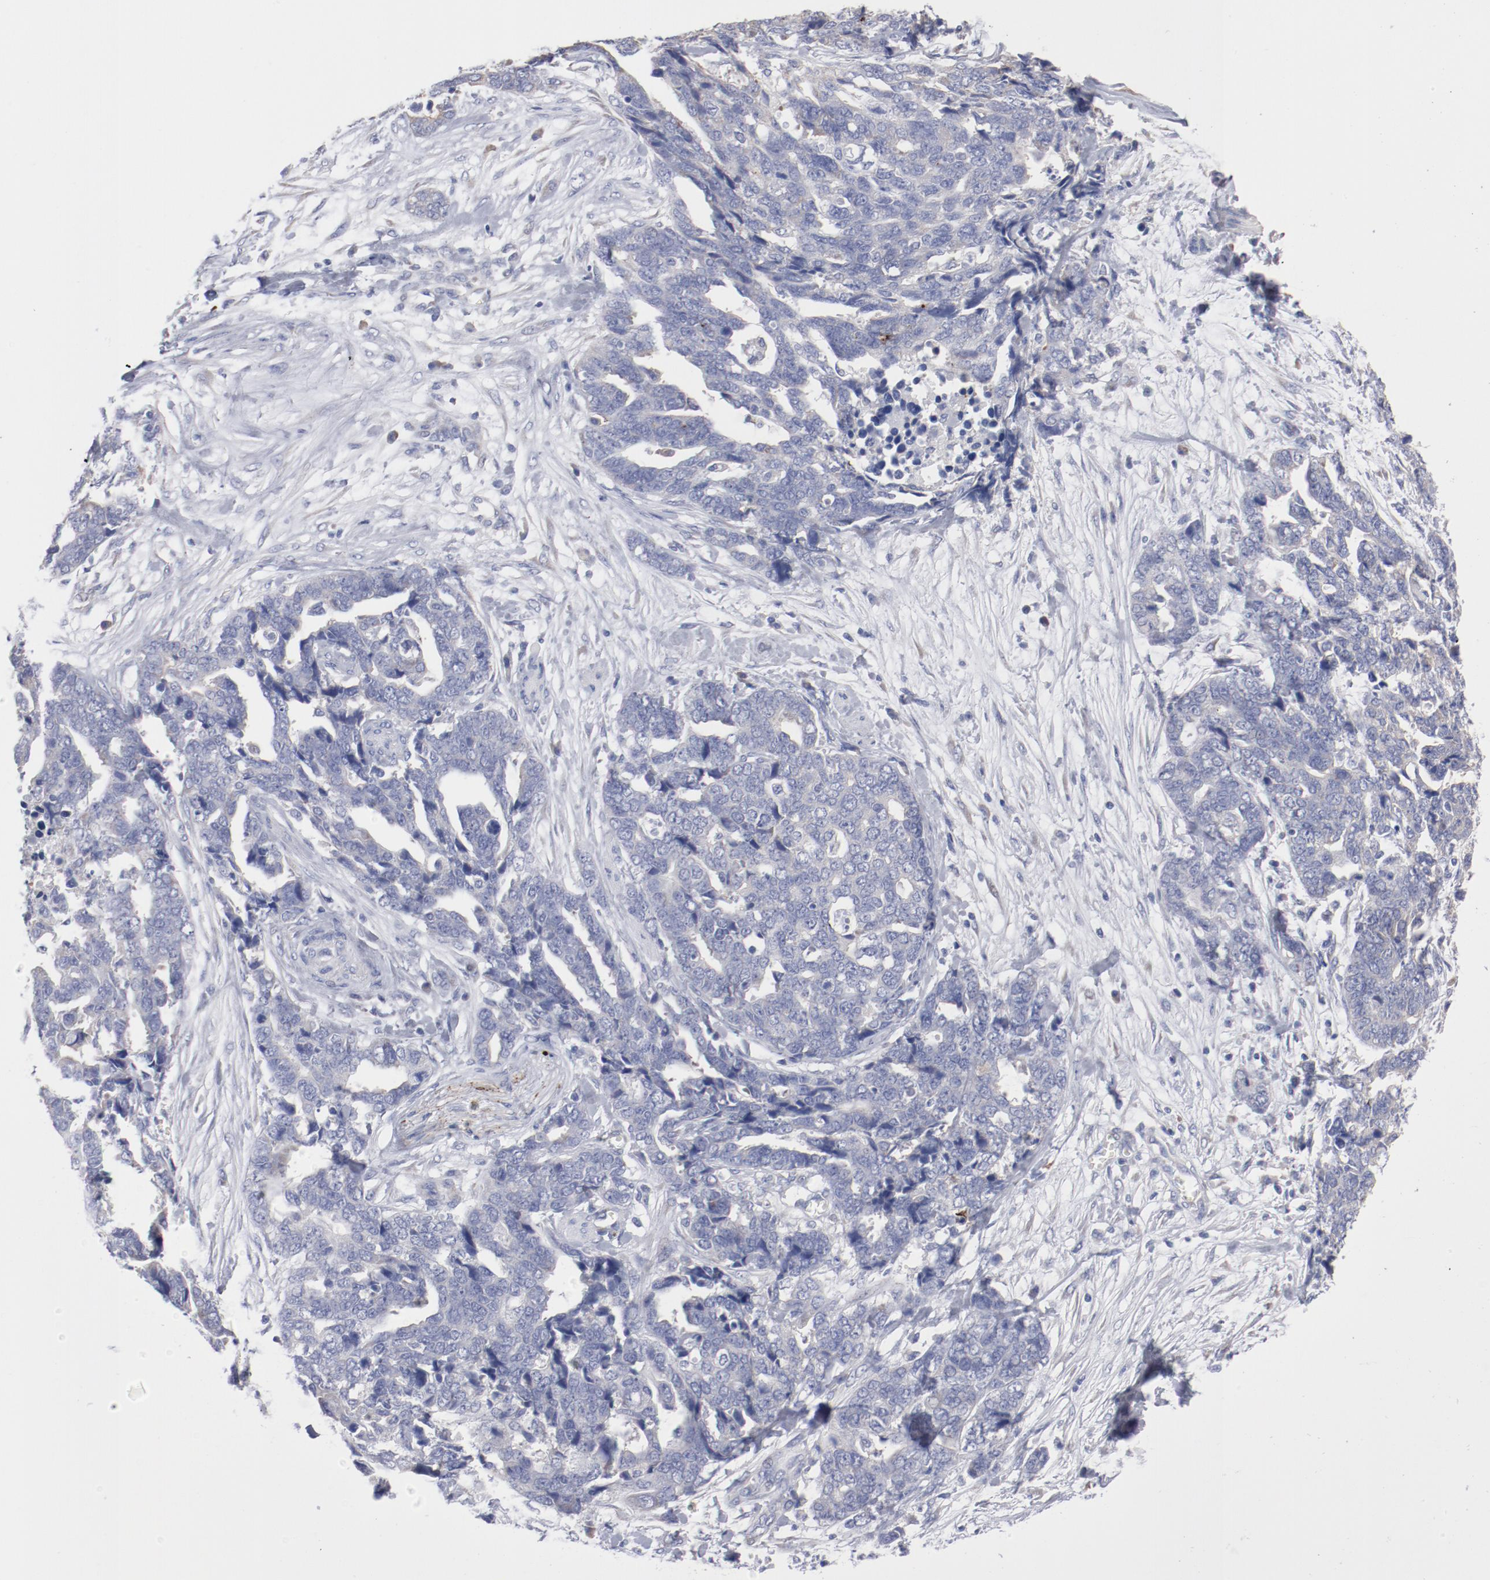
{"staining": {"intensity": "weak", "quantity": "<25%", "location": "cytoplasmic/membranous"}, "tissue": "ovarian cancer", "cell_type": "Tumor cells", "image_type": "cancer", "snomed": [{"axis": "morphology", "description": "Normal tissue, NOS"}, {"axis": "morphology", "description": "Cystadenocarcinoma, serous, NOS"}, {"axis": "topography", "description": "Fallopian tube"}, {"axis": "topography", "description": "Ovary"}], "caption": "Immunohistochemical staining of human ovarian cancer demonstrates no significant staining in tumor cells. (Stains: DAB (3,3'-diaminobenzidine) immunohistochemistry (IHC) with hematoxylin counter stain, Microscopy: brightfield microscopy at high magnification).", "gene": "CPE", "patient": {"sex": "female", "age": 56}}